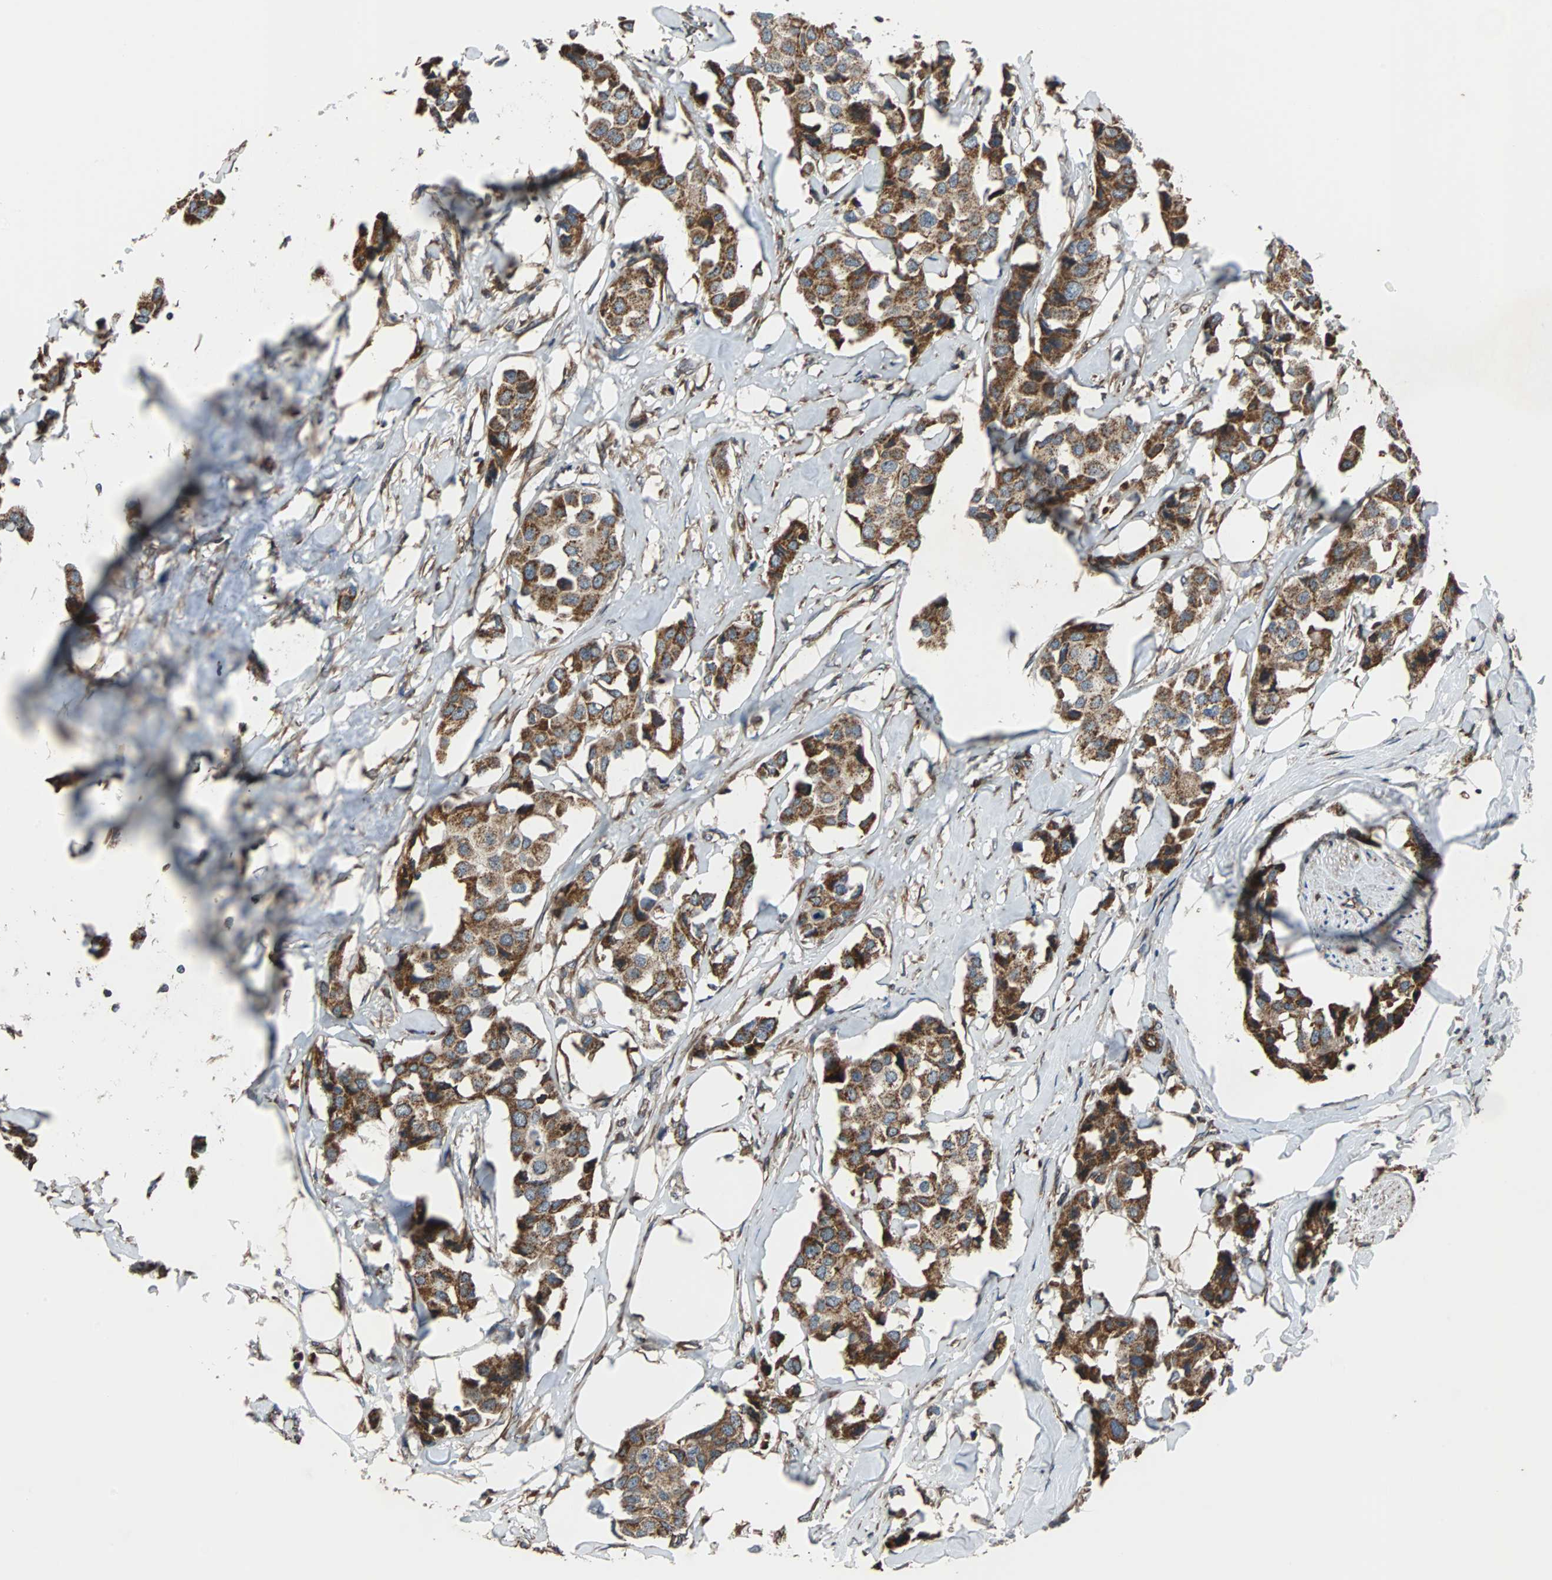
{"staining": {"intensity": "strong", "quantity": ">75%", "location": "cytoplasmic/membranous"}, "tissue": "breast cancer", "cell_type": "Tumor cells", "image_type": "cancer", "snomed": [{"axis": "morphology", "description": "Duct carcinoma"}, {"axis": "topography", "description": "Breast"}], "caption": "Breast cancer stained with a protein marker reveals strong staining in tumor cells.", "gene": "ACTR3", "patient": {"sex": "female", "age": 80}}